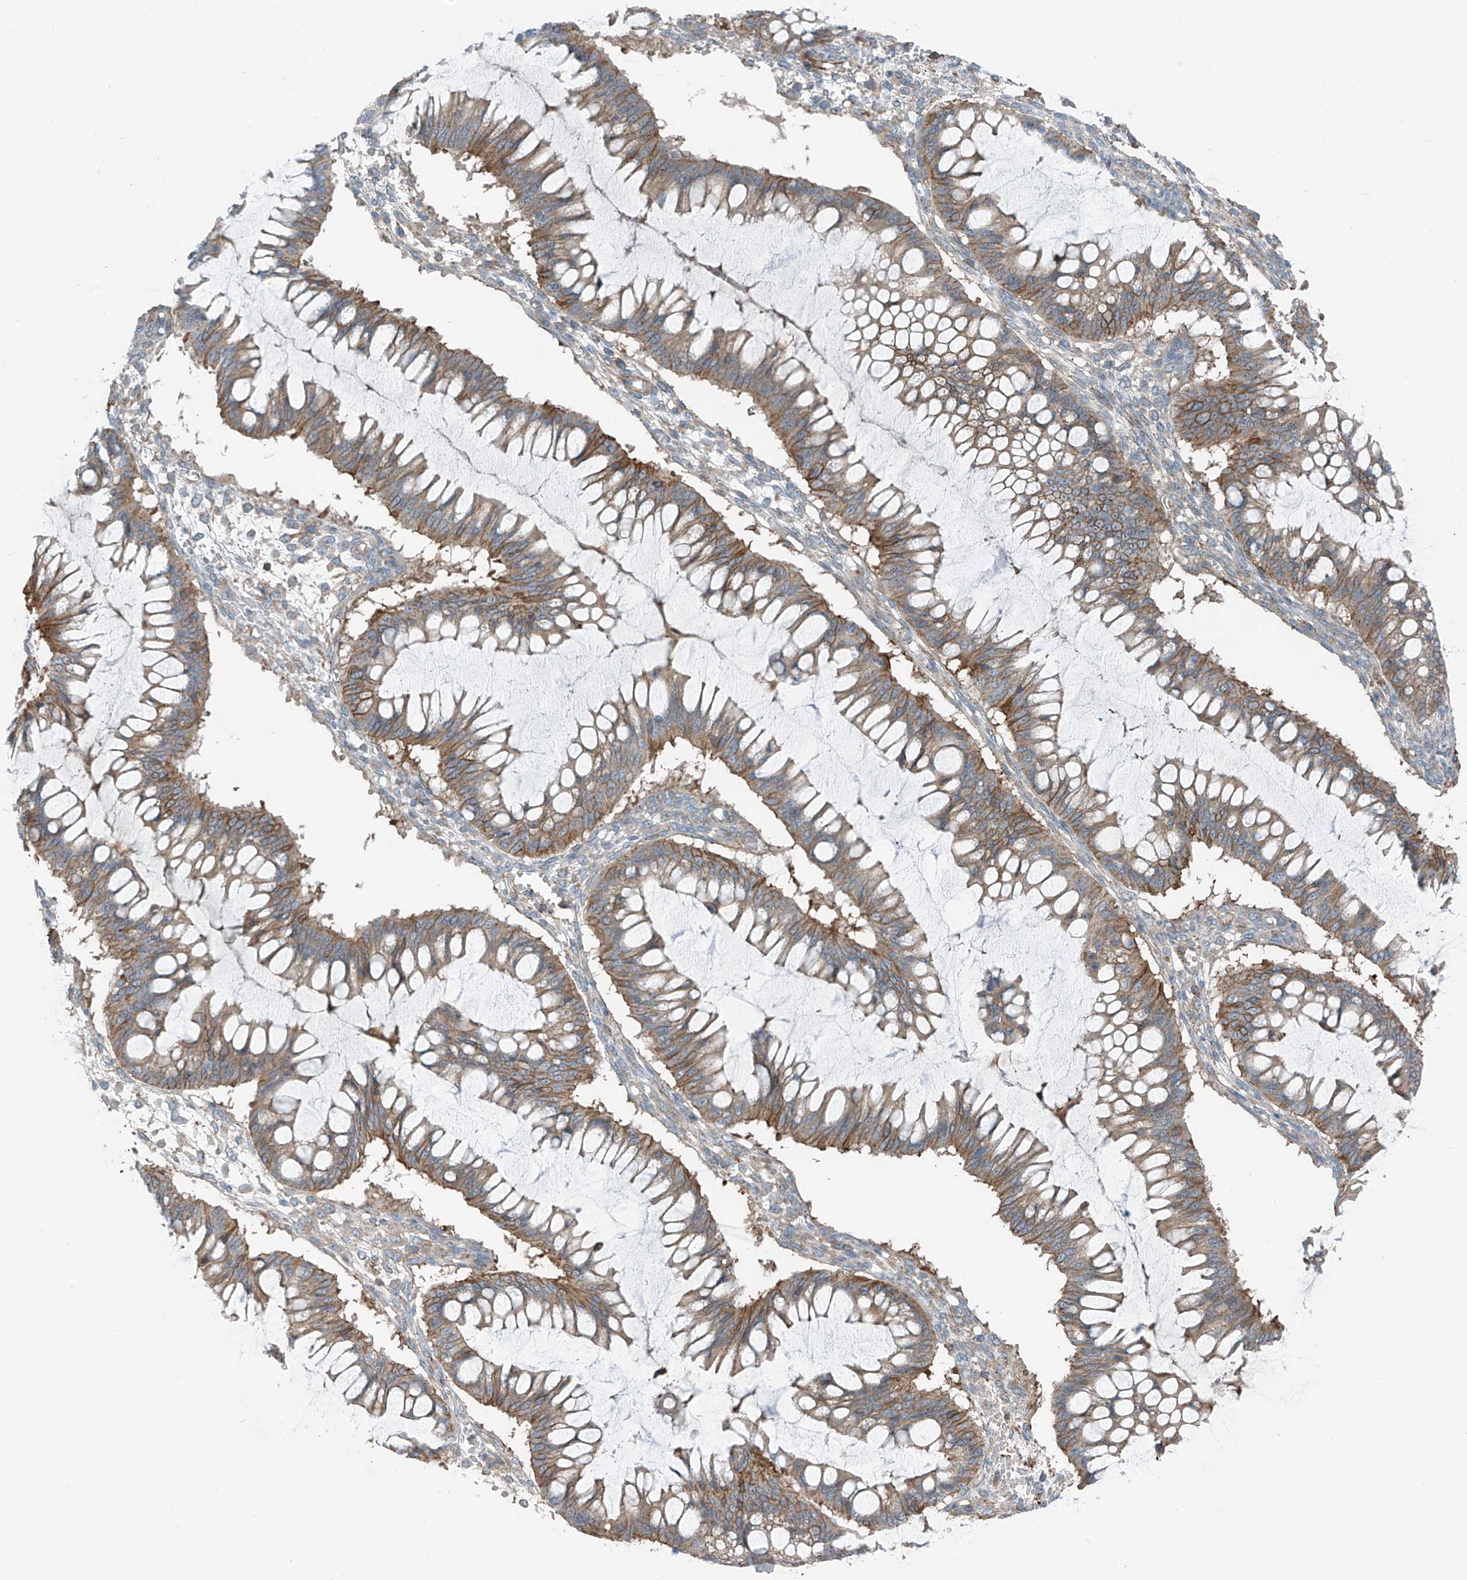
{"staining": {"intensity": "weak", "quantity": ">75%", "location": "cytoplasmic/membranous"}, "tissue": "ovarian cancer", "cell_type": "Tumor cells", "image_type": "cancer", "snomed": [{"axis": "morphology", "description": "Cystadenocarcinoma, mucinous, NOS"}, {"axis": "topography", "description": "Ovary"}], "caption": "Weak cytoplasmic/membranous staining is seen in approximately >75% of tumor cells in ovarian cancer (mucinous cystadenocarcinoma). (Stains: DAB in brown, nuclei in blue, Microscopy: brightfield microscopy at high magnification).", "gene": "SLC1A5", "patient": {"sex": "female", "age": 73}}